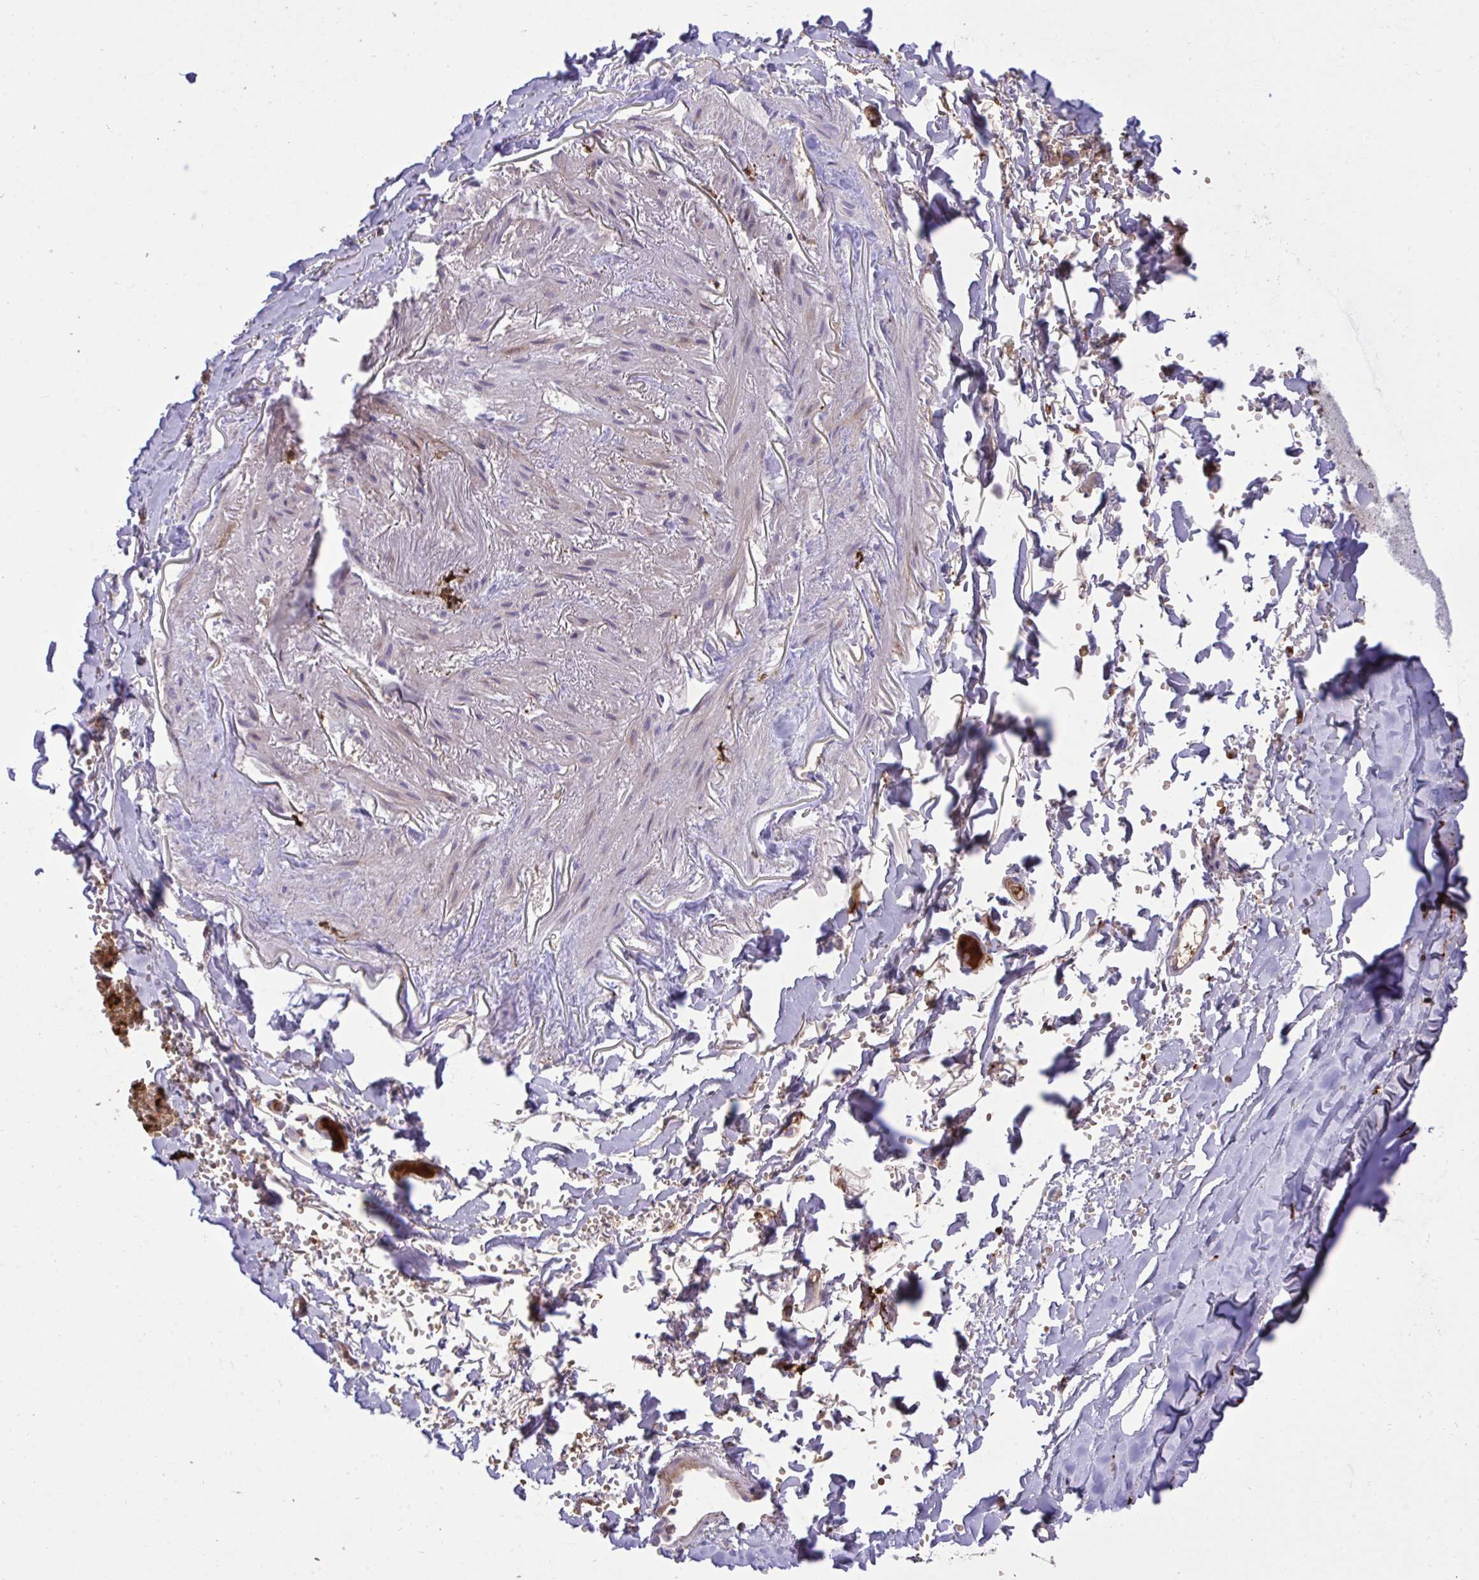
{"staining": {"intensity": "moderate", "quantity": ">75%", "location": "cytoplasmic/membranous"}, "tissue": "soft tissue", "cell_type": "Fibroblasts", "image_type": "normal", "snomed": [{"axis": "morphology", "description": "Normal tissue, NOS"}, {"axis": "topography", "description": "Cartilage tissue"}, {"axis": "topography", "description": "Bronchus"}, {"axis": "topography", "description": "Peripheral nerve tissue"}], "caption": "Immunohistochemistry photomicrograph of unremarkable soft tissue stained for a protein (brown), which displays medium levels of moderate cytoplasmic/membranous expression in about >75% of fibroblasts.", "gene": "F2", "patient": {"sex": "female", "age": 59}}